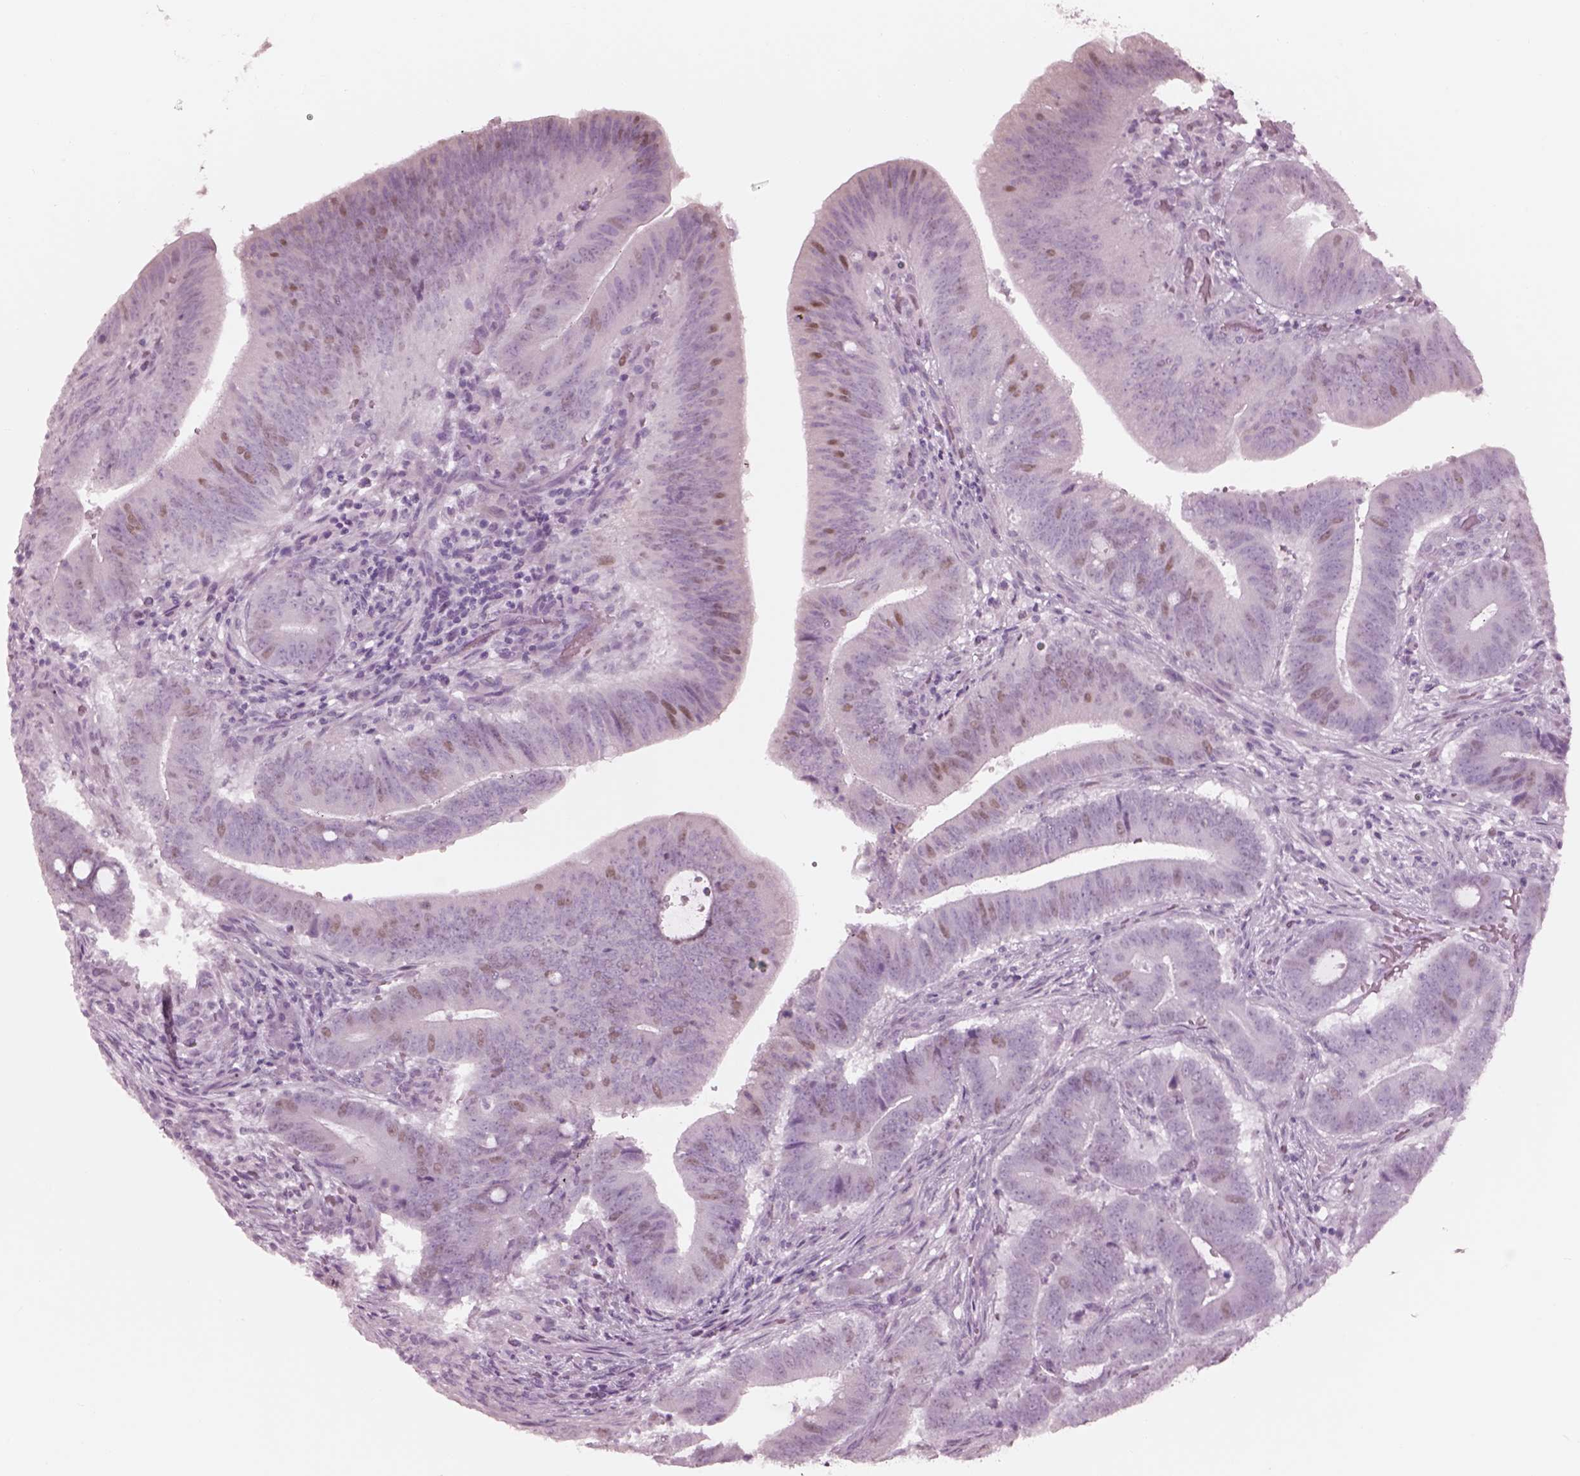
{"staining": {"intensity": "weak", "quantity": "<25%", "location": "nuclear"}, "tissue": "colorectal cancer", "cell_type": "Tumor cells", "image_type": "cancer", "snomed": [{"axis": "morphology", "description": "Adenocarcinoma, NOS"}, {"axis": "topography", "description": "Colon"}], "caption": "A high-resolution image shows IHC staining of colorectal cancer (adenocarcinoma), which shows no significant positivity in tumor cells. (DAB immunohistochemistry (IHC) visualized using brightfield microscopy, high magnification).", "gene": "KRTAP24-1", "patient": {"sex": "female", "age": 43}}